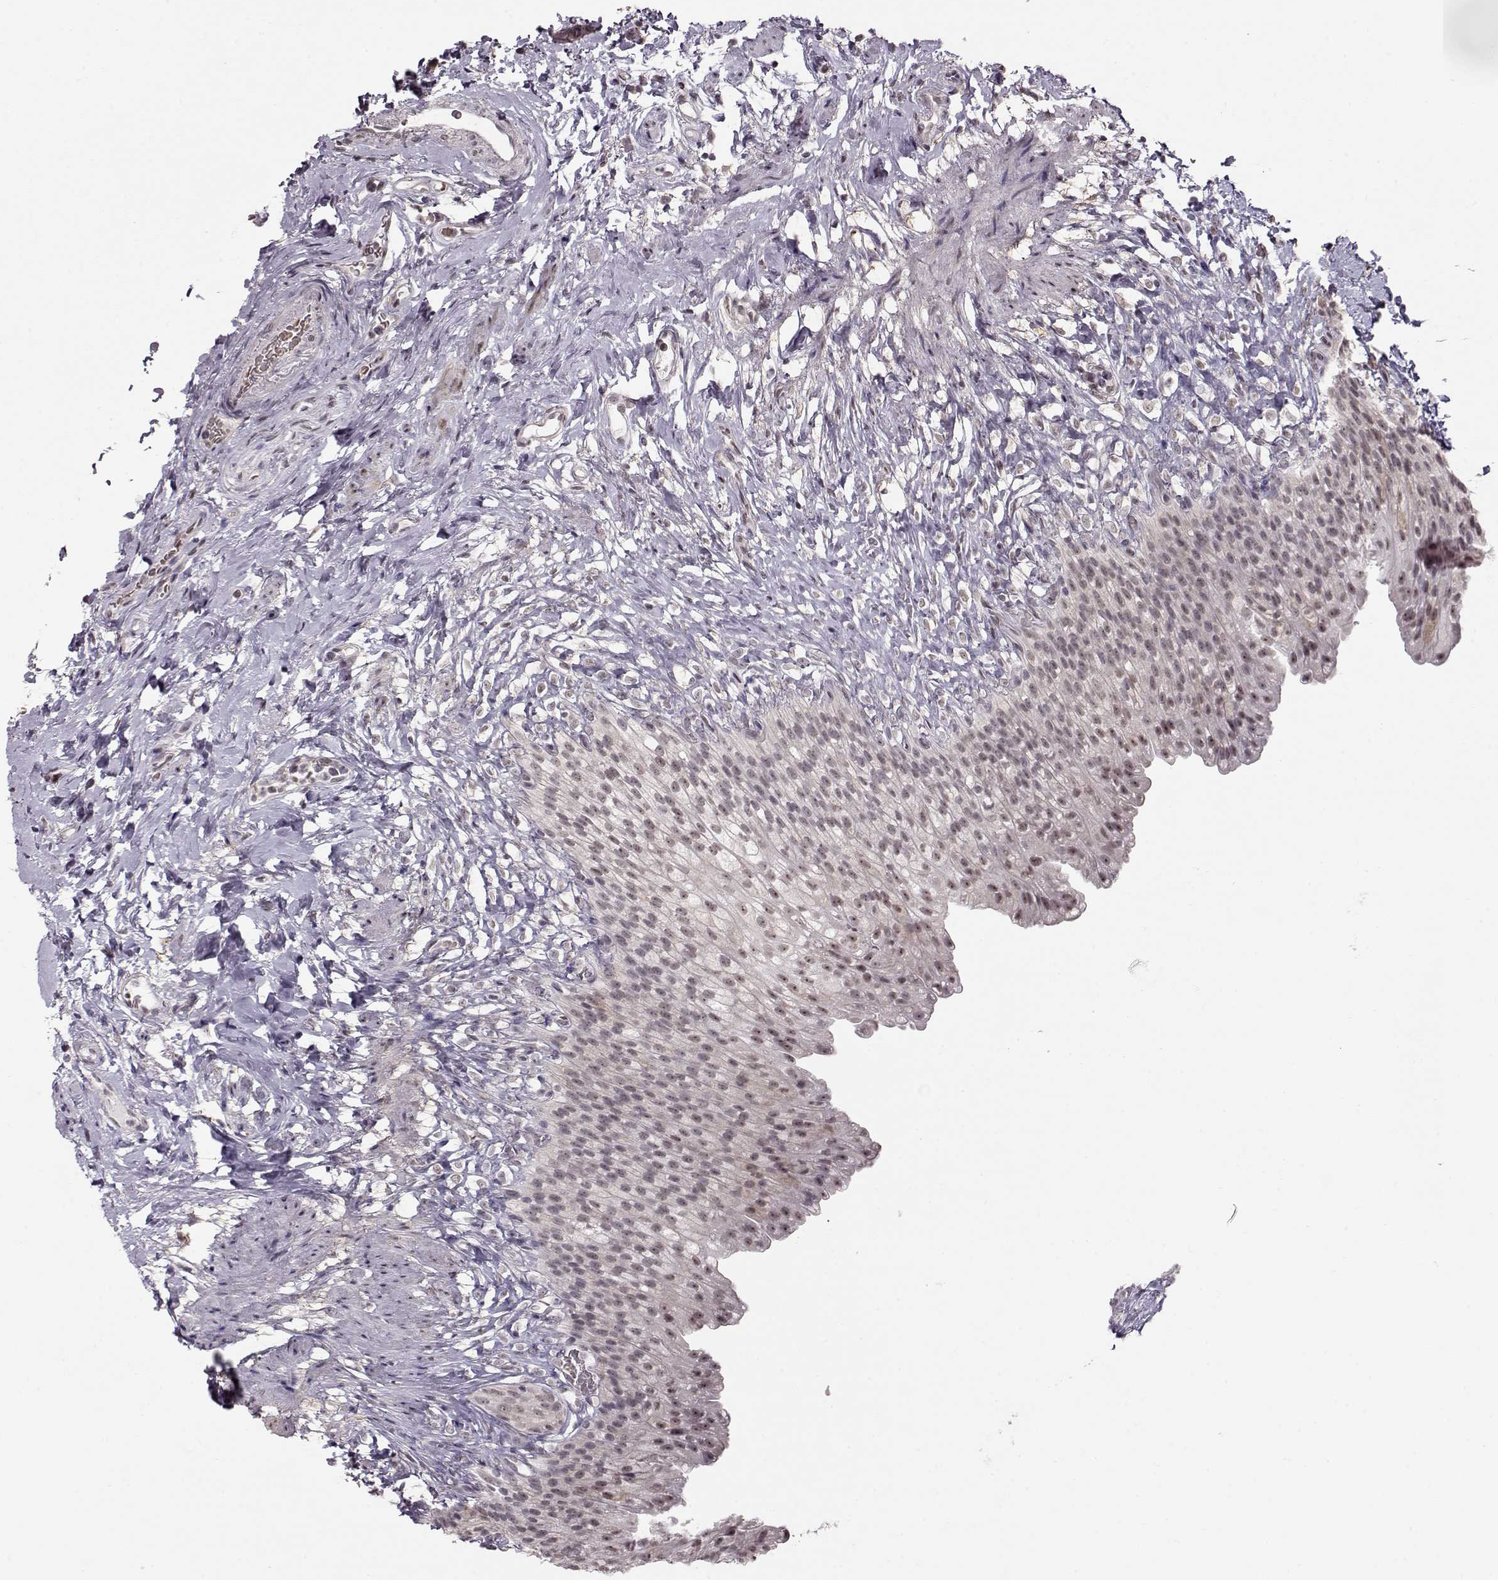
{"staining": {"intensity": "weak", "quantity": "<25%", "location": "nuclear"}, "tissue": "urinary bladder", "cell_type": "Urothelial cells", "image_type": "normal", "snomed": [{"axis": "morphology", "description": "Normal tissue, NOS"}, {"axis": "topography", "description": "Urinary bladder"}], "caption": "Urothelial cells show no significant protein expression in benign urinary bladder. (Stains: DAB (3,3'-diaminobenzidine) immunohistochemistry (IHC) with hematoxylin counter stain, Microscopy: brightfield microscopy at high magnification).", "gene": "PCP4", "patient": {"sex": "male", "age": 76}}